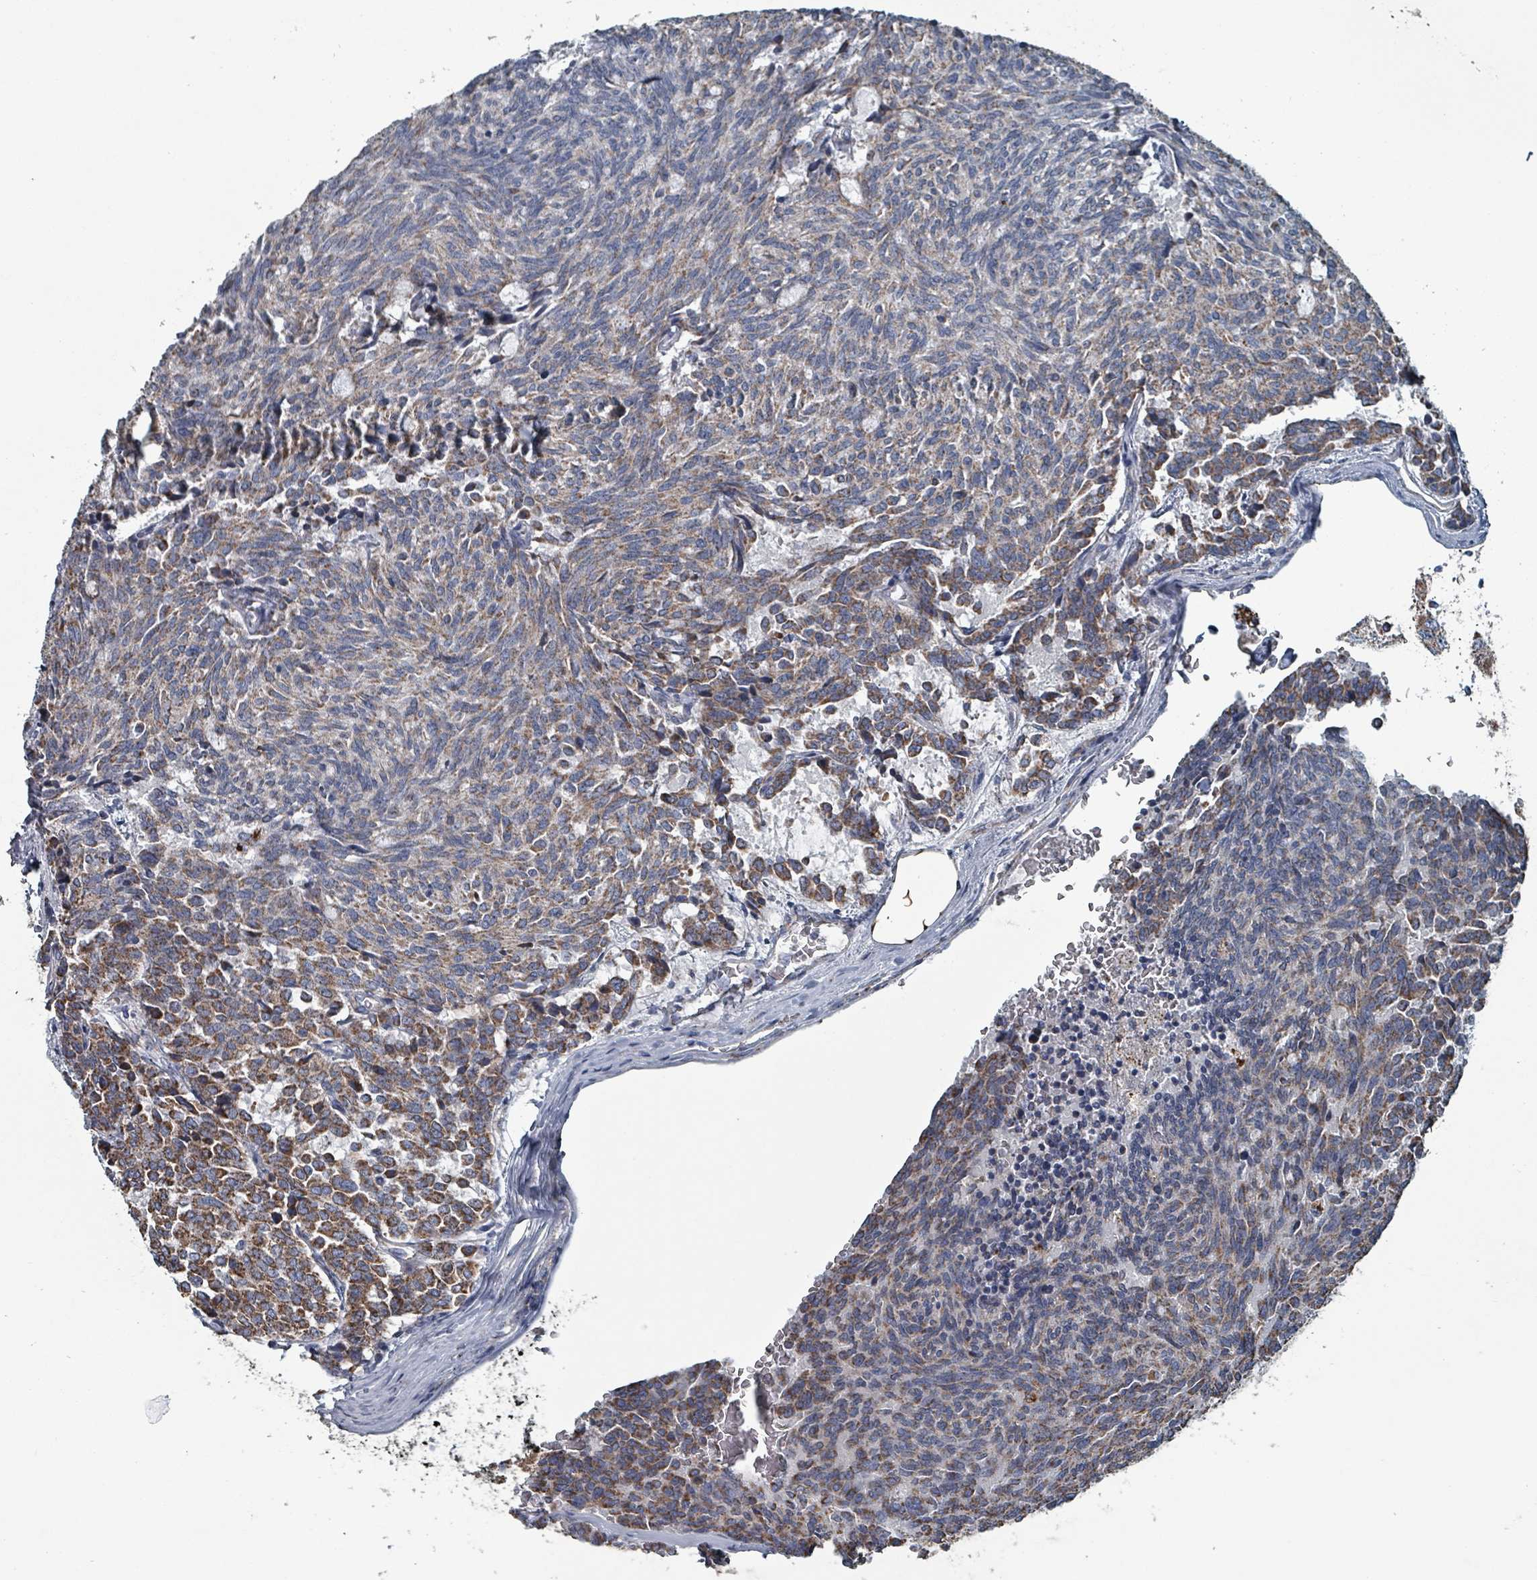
{"staining": {"intensity": "moderate", "quantity": "25%-75%", "location": "cytoplasmic/membranous"}, "tissue": "carcinoid", "cell_type": "Tumor cells", "image_type": "cancer", "snomed": [{"axis": "morphology", "description": "Carcinoid, malignant, NOS"}, {"axis": "topography", "description": "Pancreas"}], "caption": "Carcinoid (malignant) tissue shows moderate cytoplasmic/membranous expression in about 25%-75% of tumor cells", "gene": "ABHD18", "patient": {"sex": "female", "age": 54}}